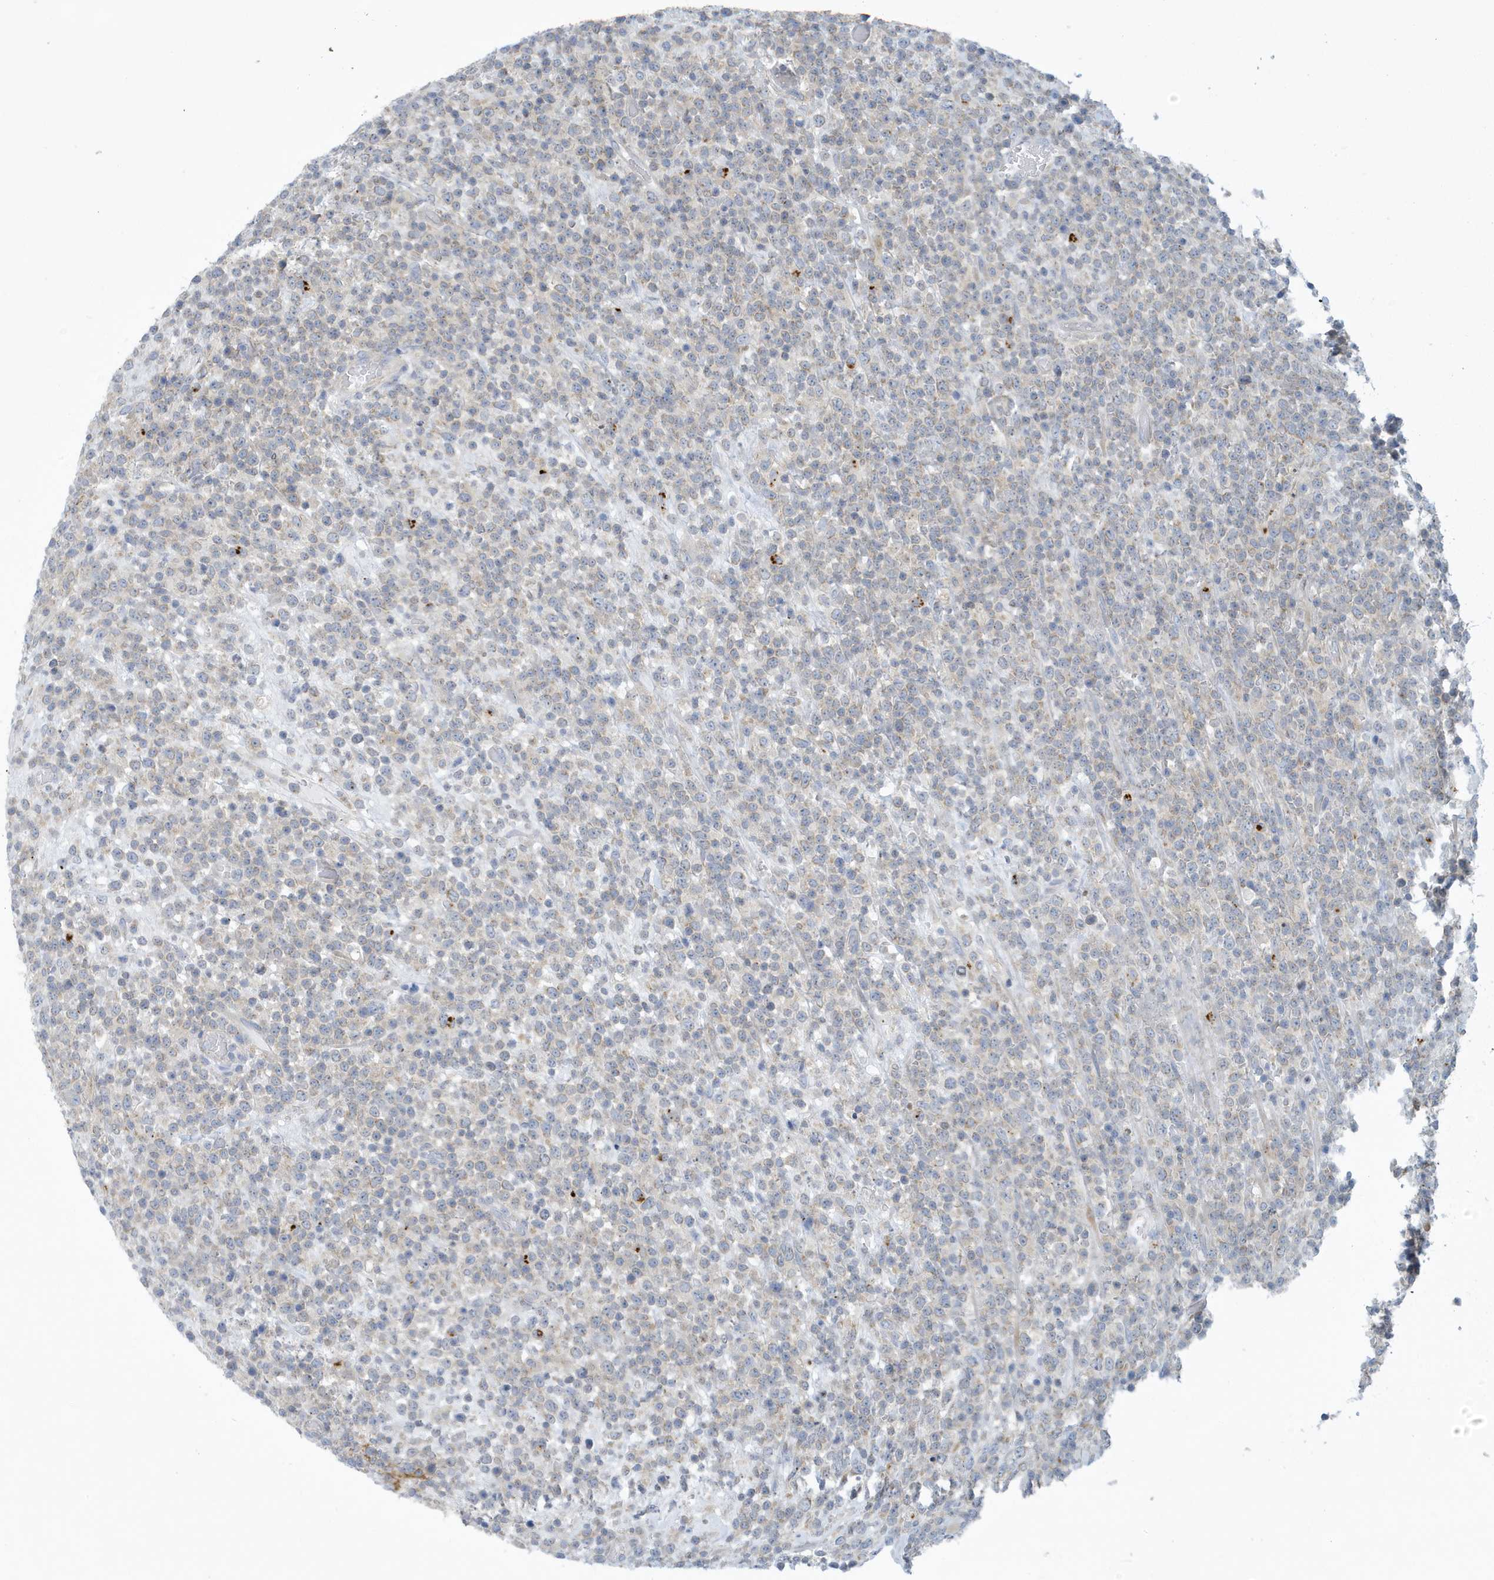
{"staining": {"intensity": "negative", "quantity": "none", "location": "none"}, "tissue": "lymphoma", "cell_type": "Tumor cells", "image_type": "cancer", "snomed": [{"axis": "morphology", "description": "Malignant lymphoma, non-Hodgkin's type, High grade"}, {"axis": "topography", "description": "Colon"}], "caption": "This is an IHC image of human lymphoma. There is no expression in tumor cells.", "gene": "VTA1", "patient": {"sex": "female", "age": 53}}